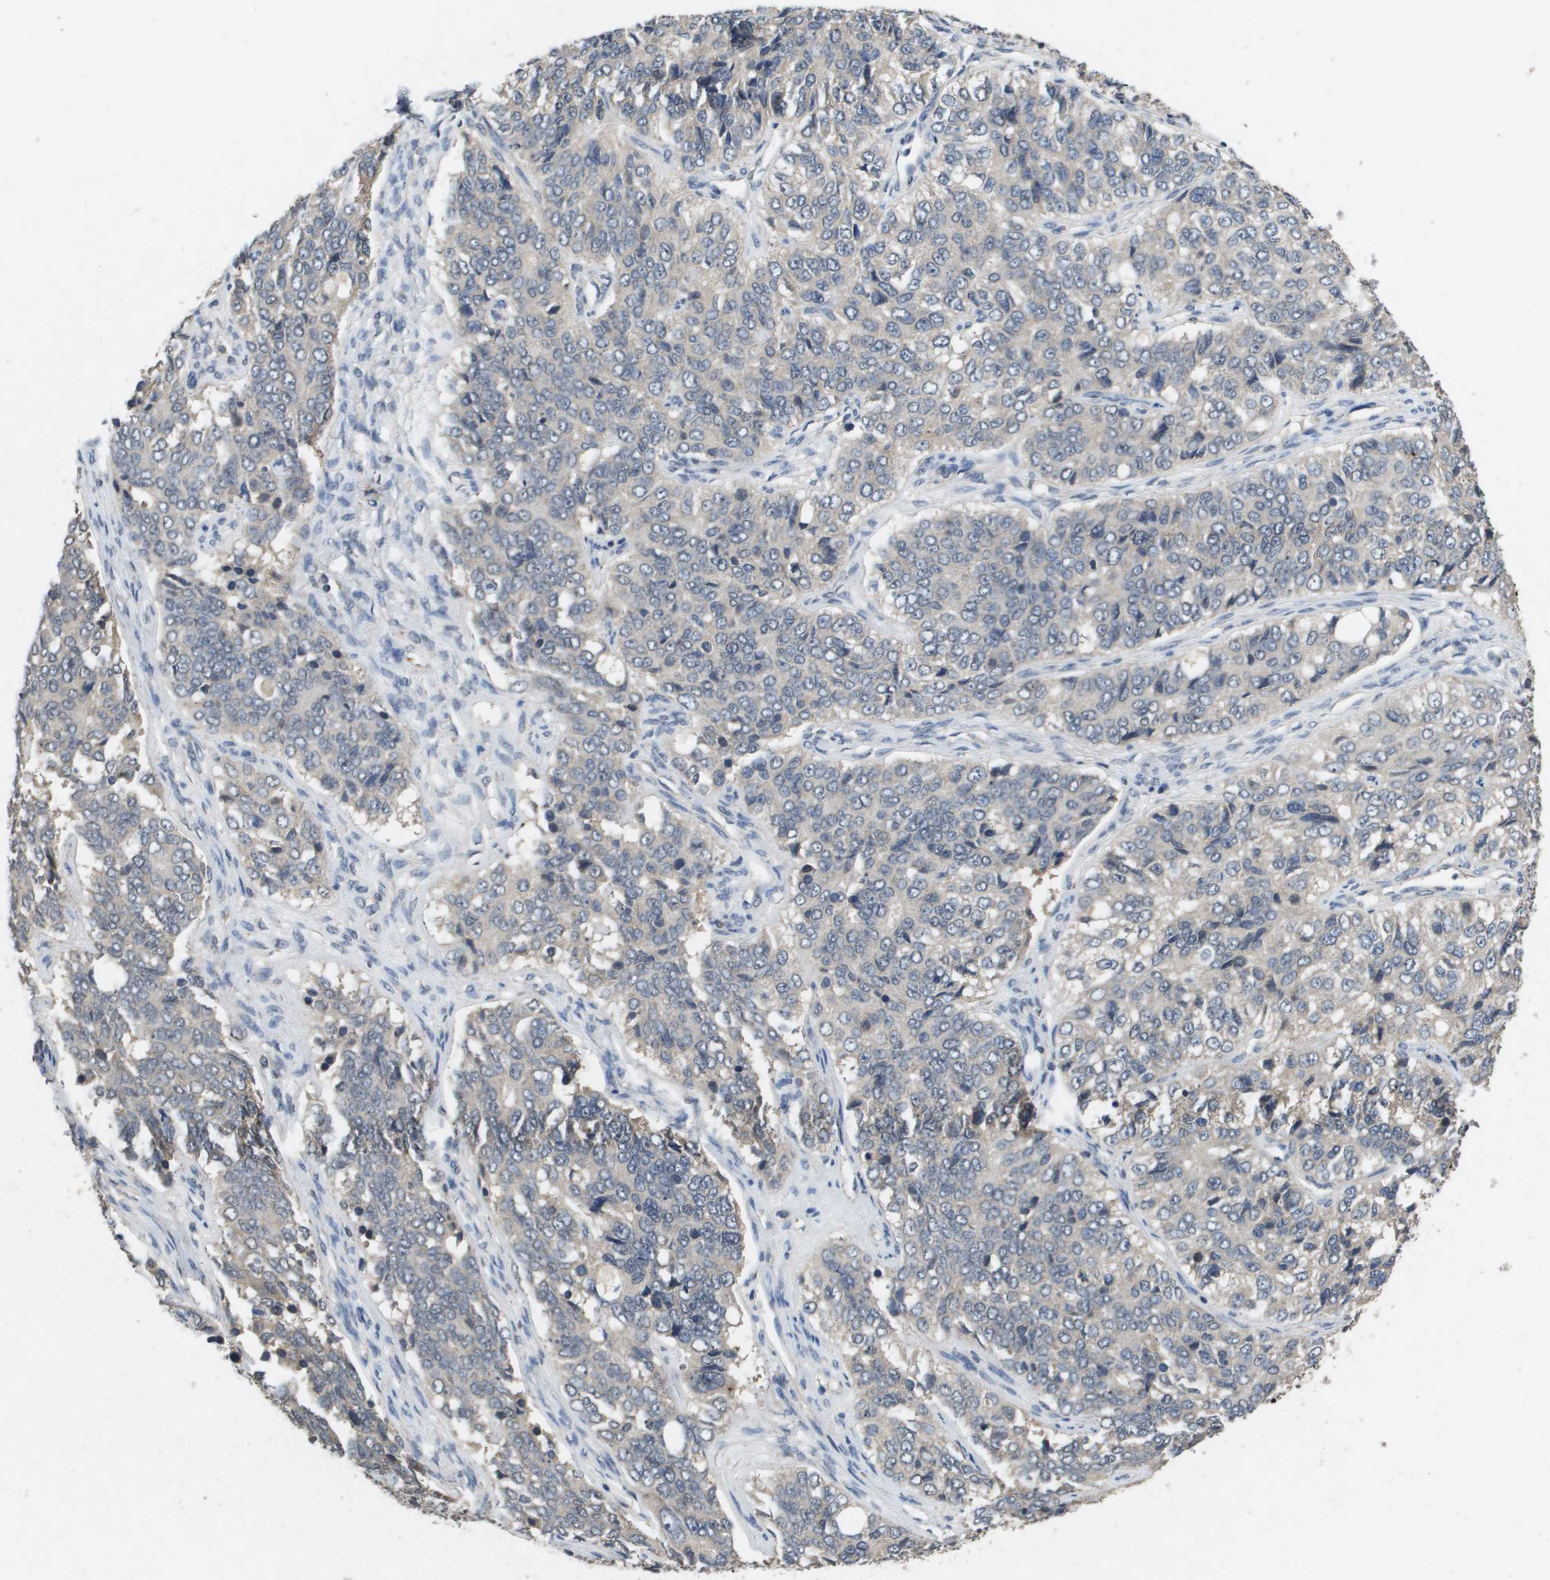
{"staining": {"intensity": "weak", "quantity": "<25%", "location": "cytoplasmic/membranous"}, "tissue": "ovarian cancer", "cell_type": "Tumor cells", "image_type": "cancer", "snomed": [{"axis": "morphology", "description": "Carcinoma, endometroid"}, {"axis": "topography", "description": "Ovary"}], "caption": "Immunohistochemistry micrograph of ovarian cancer (endometroid carcinoma) stained for a protein (brown), which shows no expression in tumor cells.", "gene": "PROC", "patient": {"sex": "female", "age": 51}}